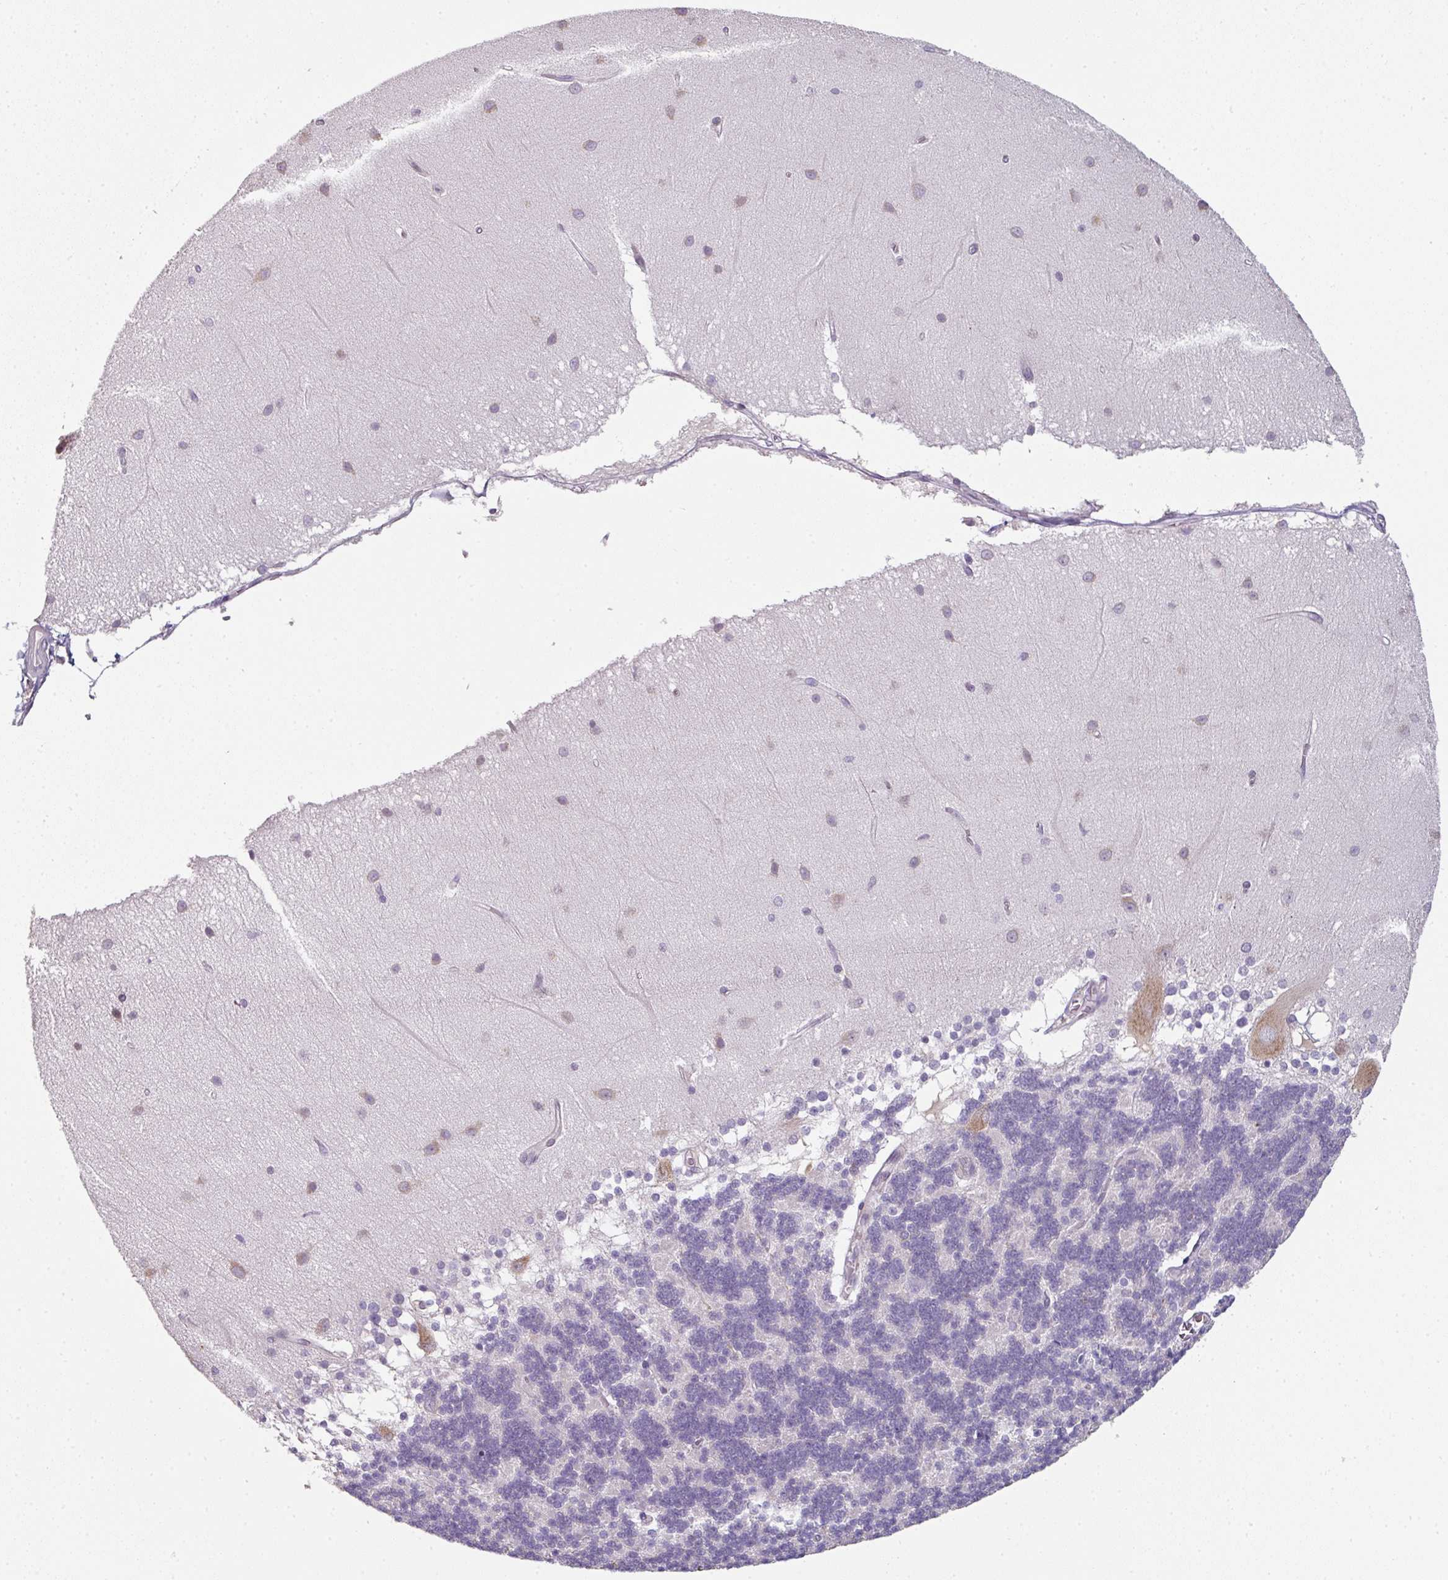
{"staining": {"intensity": "negative", "quantity": "none", "location": "none"}, "tissue": "cerebellum", "cell_type": "Cells in granular layer", "image_type": "normal", "snomed": [{"axis": "morphology", "description": "Normal tissue, NOS"}, {"axis": "topography", "description": "Cerebellum"}], "caption": "Photomicrograph shows no protein expression in cells in granular layer of normal cerebellum.", "gene": "C19orf33", "patient": {"sex": "female", "age": 54}}